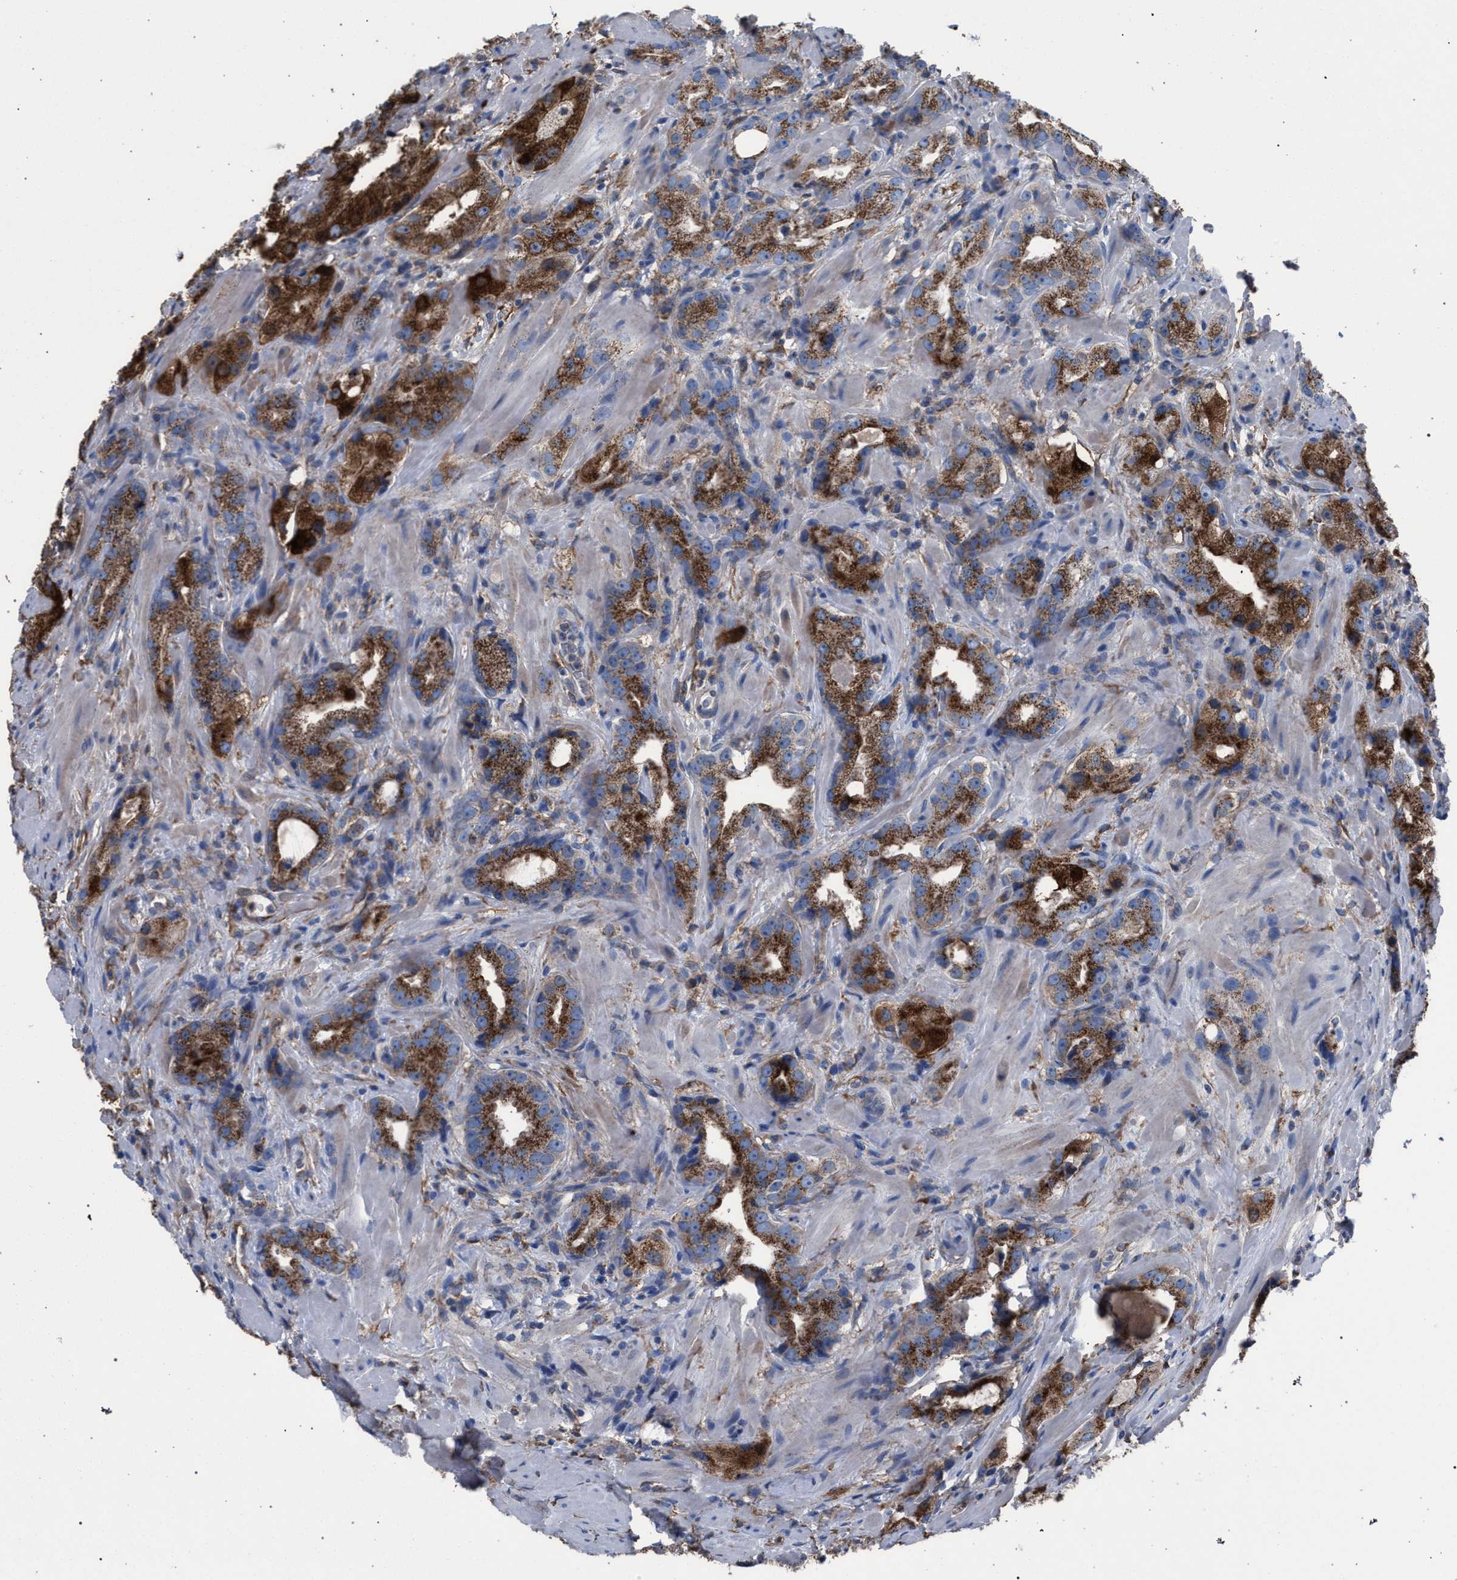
{"staining": {"intensity": "strong", "quantity": ">75%", "location": "cytoplasmic/membranous"}, "tissue": "prostate cancer", "cell_type": "Tumor cells", "image_type": "cancer", "snomed": [{"axis": "morphology", "description": "Adenocarcinoma, High grade"}, {"axis": "topography", "description": "Prostate"}], "caption": "Human prostate adenocarcinoma (high-grade) stained for a protein (brown) demonstrates strong cytoplasmic/membranous positive positivity in approximately >75% of tumor cells.", "gene": "HSD17B4", "patient": {"sex": "male", "age": 63}}